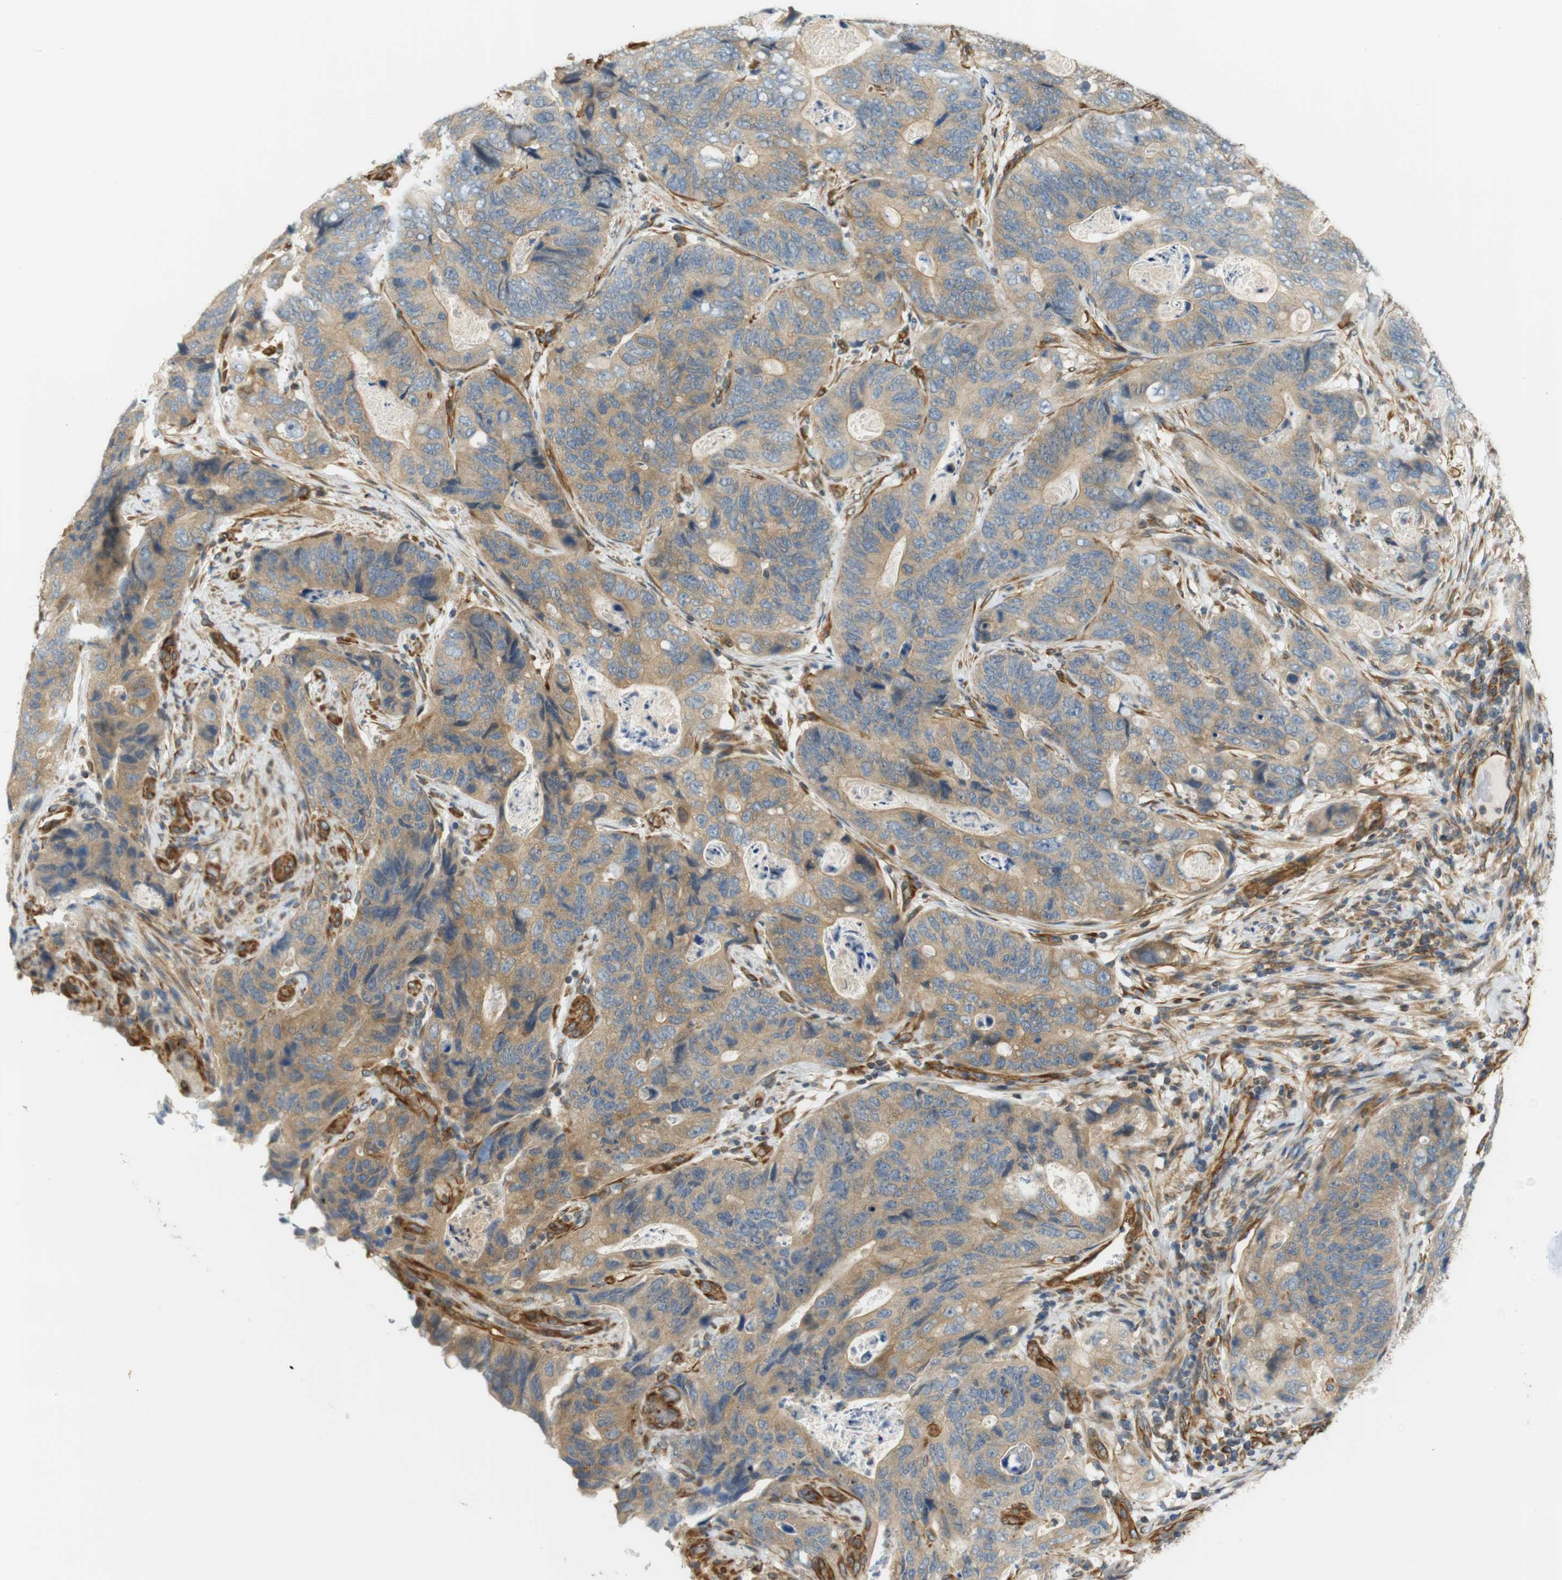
{"staining": {"intensity": "weak", "quantity": ">75%", "location": "cytoplasmic/membranous"}, "tissue": "stomach cancer", "cell_type": "Tumor cells", "image_type": "cancer", "snomed": [{"axis": "morphology", "description": "Adenocarcinoma, NOS"}, {"axis": "topography", "description": "Stomach"}], "caption": "Stomach cancer tissue displays weak cytoplasmic/membranous expression in about >75% of tumor cells, visualized by immunohistochemistry.", "gene": "CYTH3", "patient": {"sex": "female", "age": 89}}